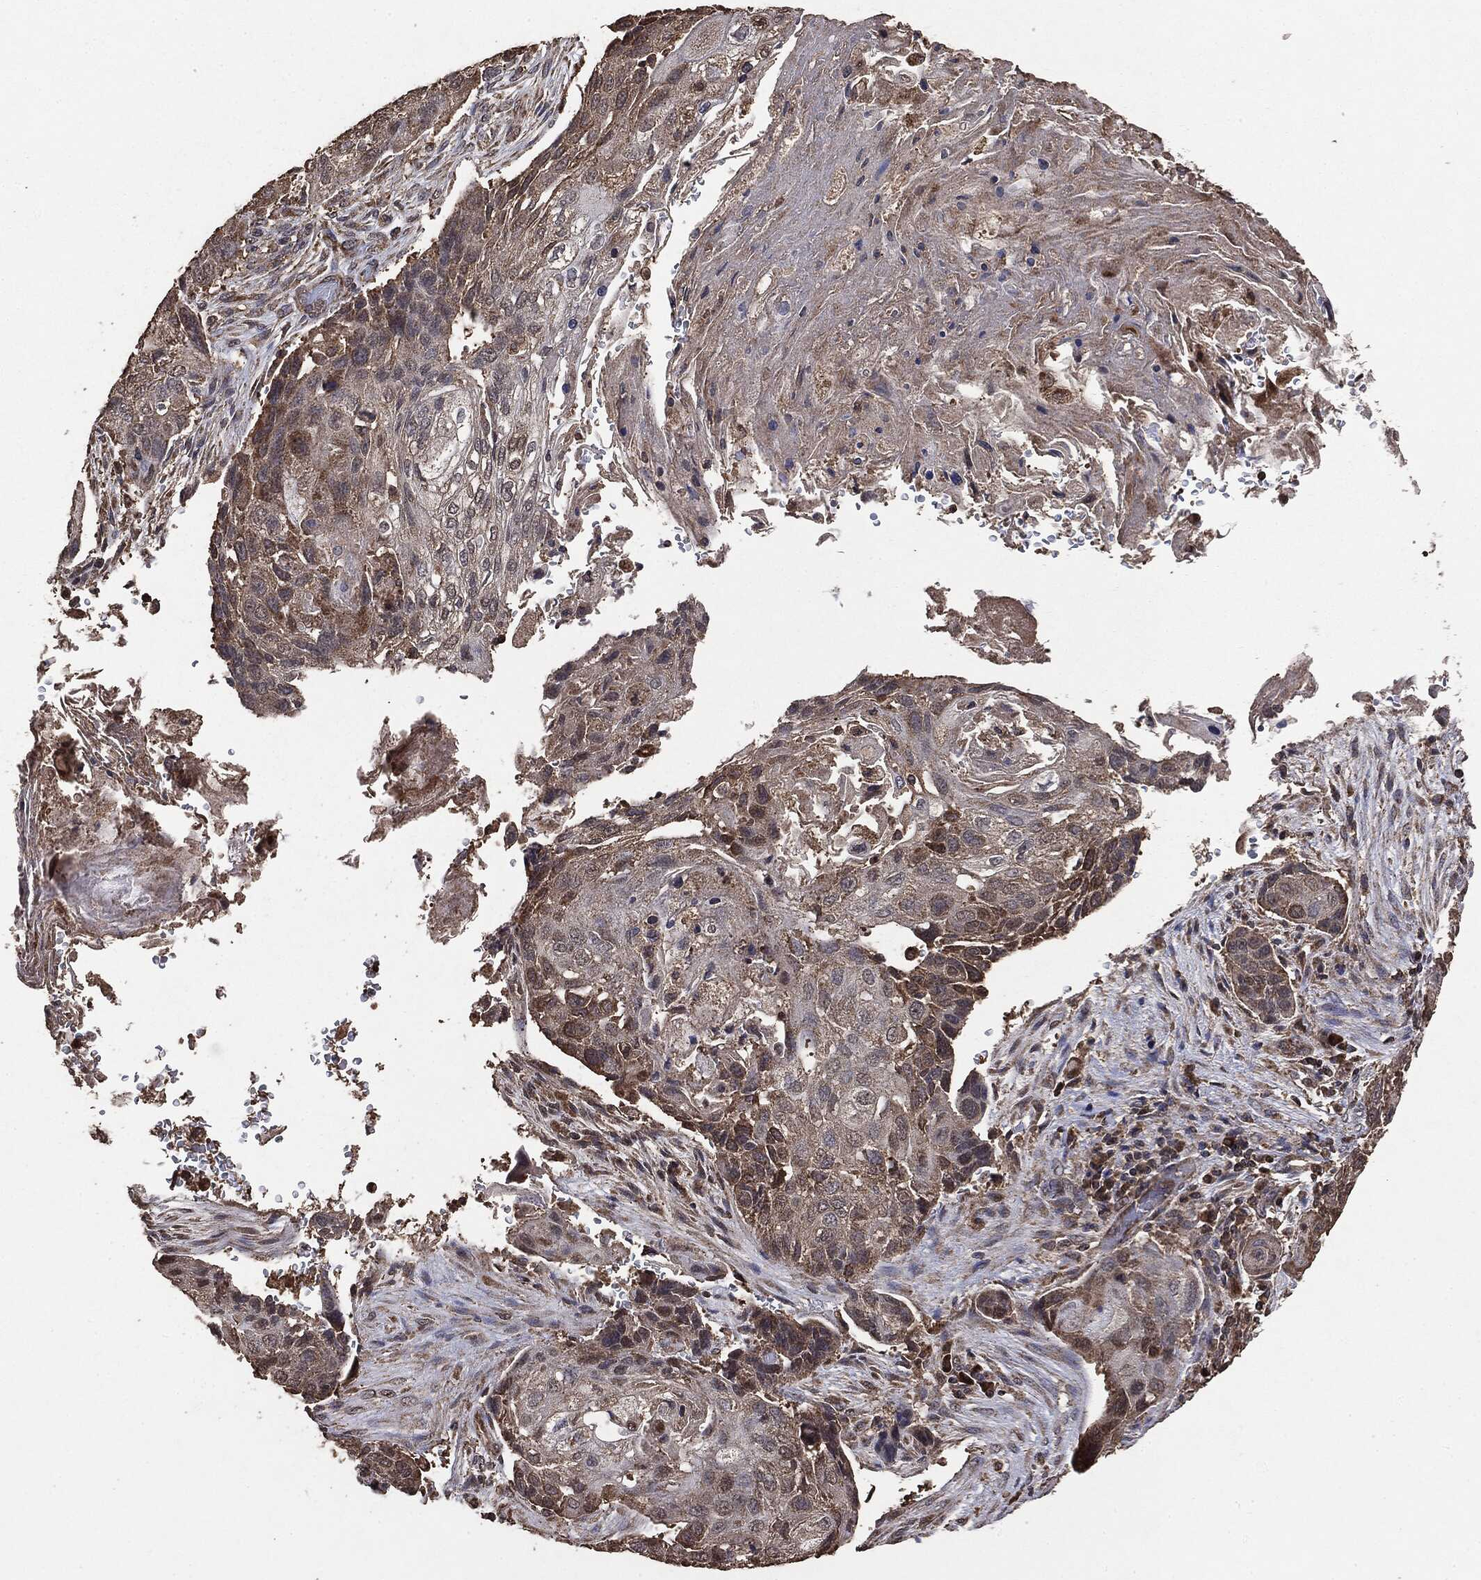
{"staining": {"intensity": "weak", "quantity": "25%-75%", "location": "cytoplasmic/membranous"}, "tissue": "lung cancer", "cell_type": "Tumor cells", "image_type": "cancer", "snomed": [{"axis": "morphology", "description": "Normal tissue, NOS"}, {"axis": "morphology", "description": "Squamous cell carcinoma, NOS"}, {"axis": "topography", "description": "Bronchus"}, {"axis": "topography", "description": "Lung"}], "caption": "Brown immunohistochemical staining in human squamous cell carcinoma (lung) reveals weak cytoplasmic/membranous staining in approximately 25%-75% of tumor cells. (DAB (3,3'-diaminobenzidine) IHC, brown staining for protein, blue staining for nuclei).", "gene": "MTOR", "patient": {"sex": "male", "age": 69}}